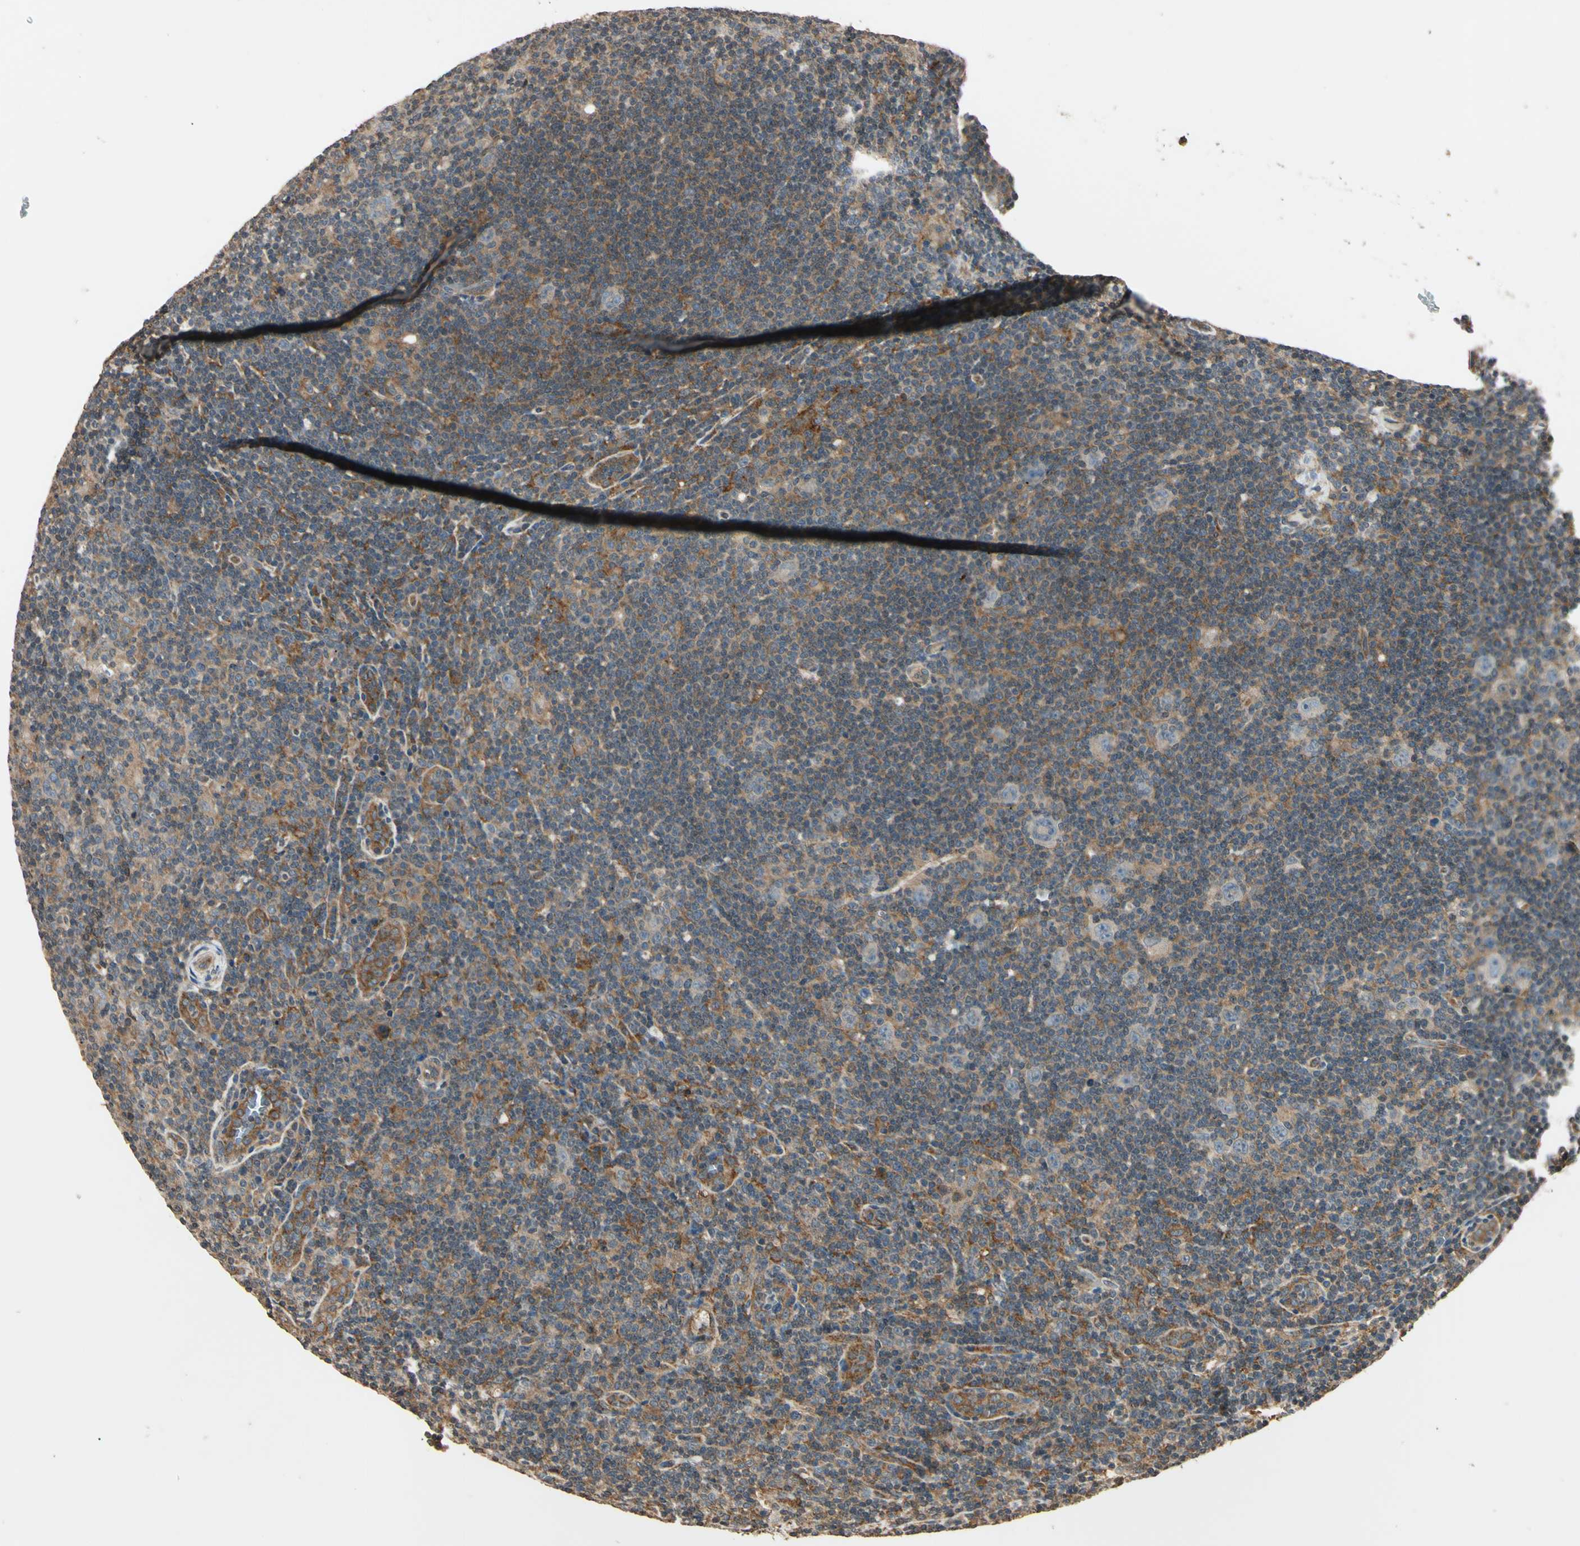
{"staining": {"intensity": "weak", "quantity": "25%-75%", "location": "cytoplasmic/membranous"}, "tissue": "lymphoma", "cell_type": "Tumor cells", "image_type": "cancer", "snomed": [{"axis": "morphology", "description": "Hodgkin's disease, NOS"}, {"axis": "topography", "description": "Lymph node"}], "caption": "Protein expression analysis of lymphoma shows weak cytoplasmic/membranous positivity in approximately 25%-75% of tumor cells. The staining was performed using DAB, with brown indicating positive protein expression. Nuclei are stained blue with hematoxylin.", "gene": "EPN1", "patient": {"sex": "female", "age": 57}}